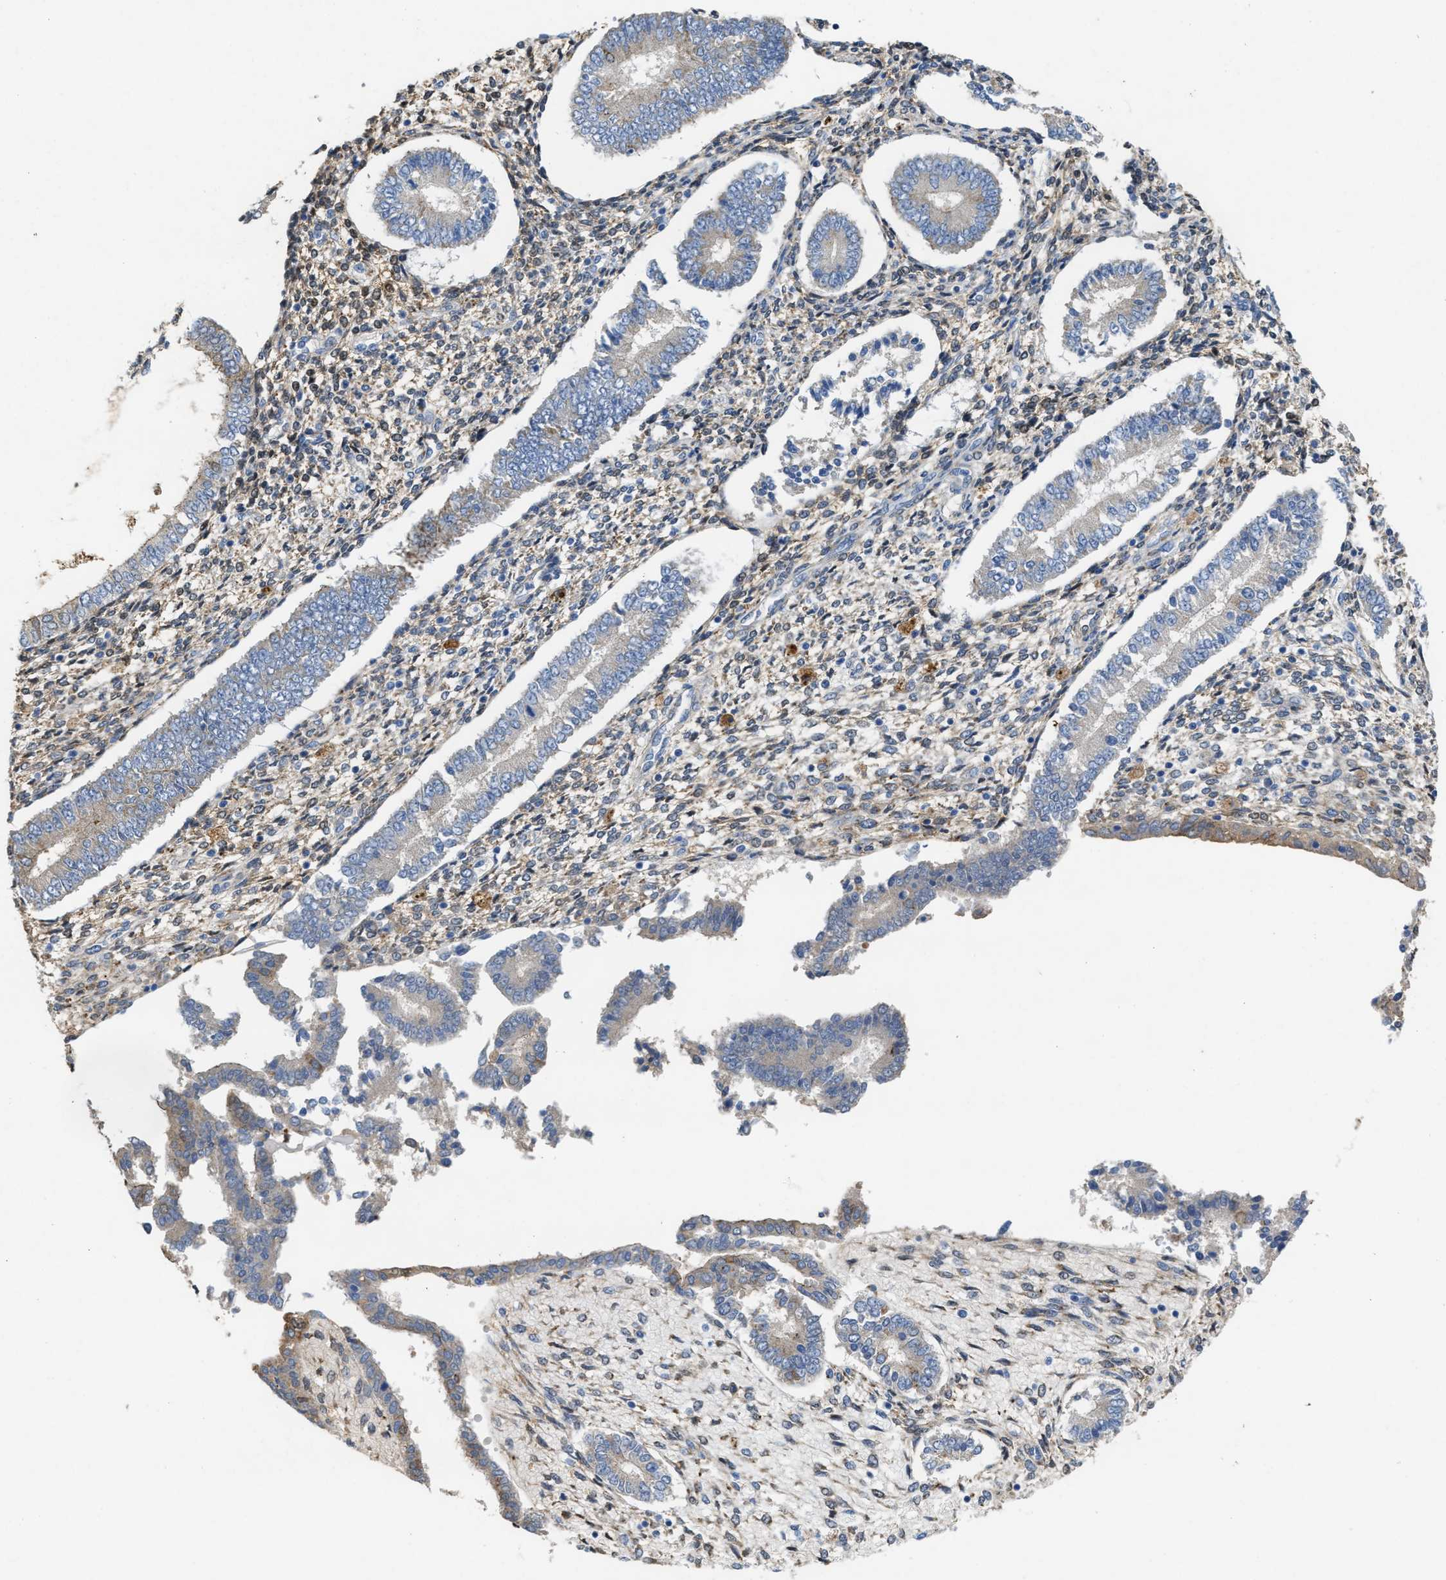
{"staining": {"intensity": "weak", "quantity": "<25%", "location": "cytoplasmic/membranous"}, "tissue": "endometrium", "cell_type": "Cells in endometrial stroma", "image_type": "normal", "snomed": [{"axis": "morphology", "description": "Normal tissue, NOS"}, {"axis": "topography", "description": "Endometrium"}], "caption": "Human endometrium stained for a protein using IHC exhibits no staining in cells in endometrial stroma.", "gene": "ASS1", "patient": {"sex": "female", "age": 42}}